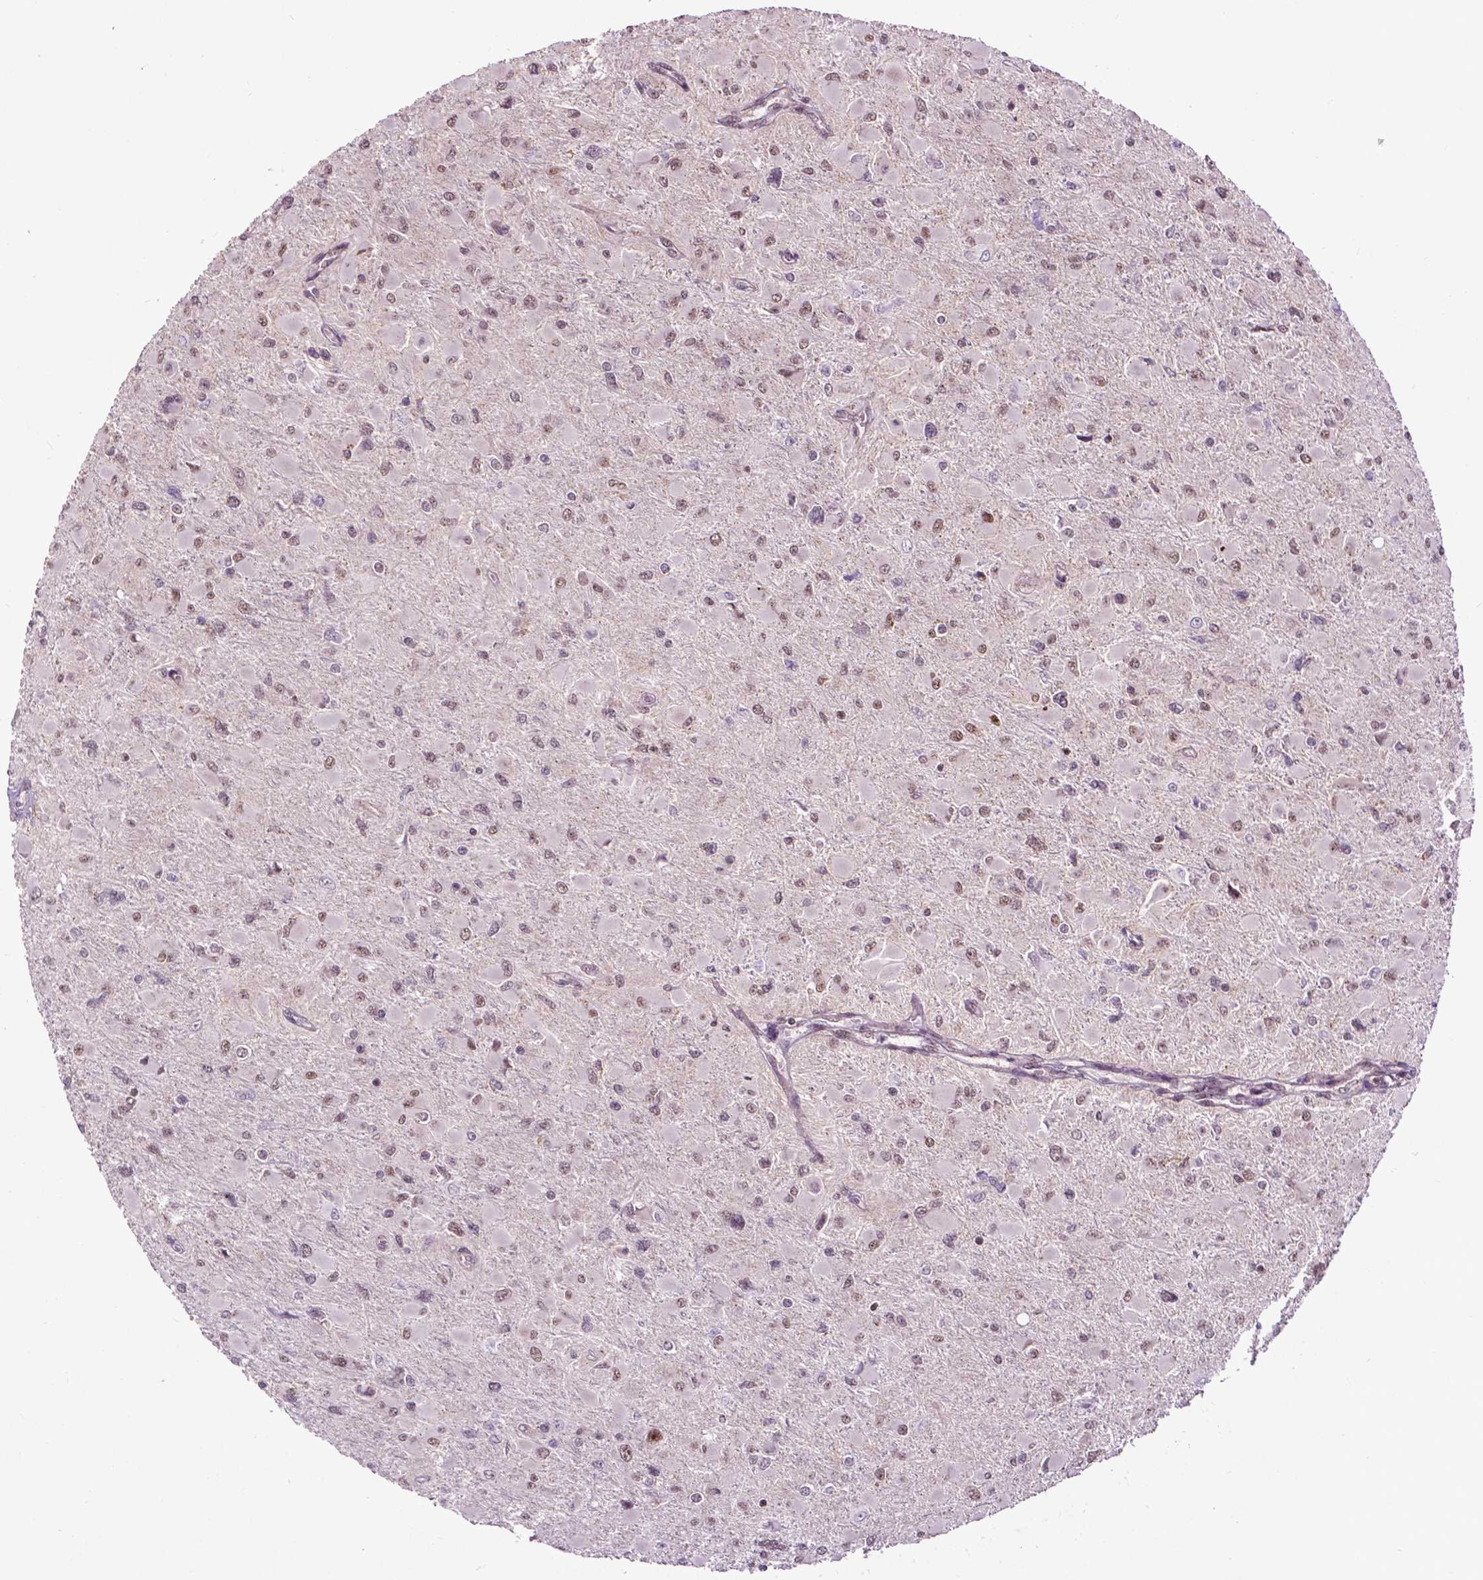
{"staining": {"intensity": "weak", "quantity": ">75%", "location": "nuclear"}, "tissue": "glioma", "cell_type": "Tumor cells", "image_type": "cancer", "snomed": [{"axis": "morphology", "description": "Glioma, malignant, High grade"}, {"axis": "topography", "description": "Cerebral cortex"}], "caption": "High-power microscopy captured an IHC image of high-grade glioma (malignant), revealing weak nuclear staining in approximately >75% of tumor cells.", "gene": "EAF1", "patient": {"sex": "female", "age": 36}}